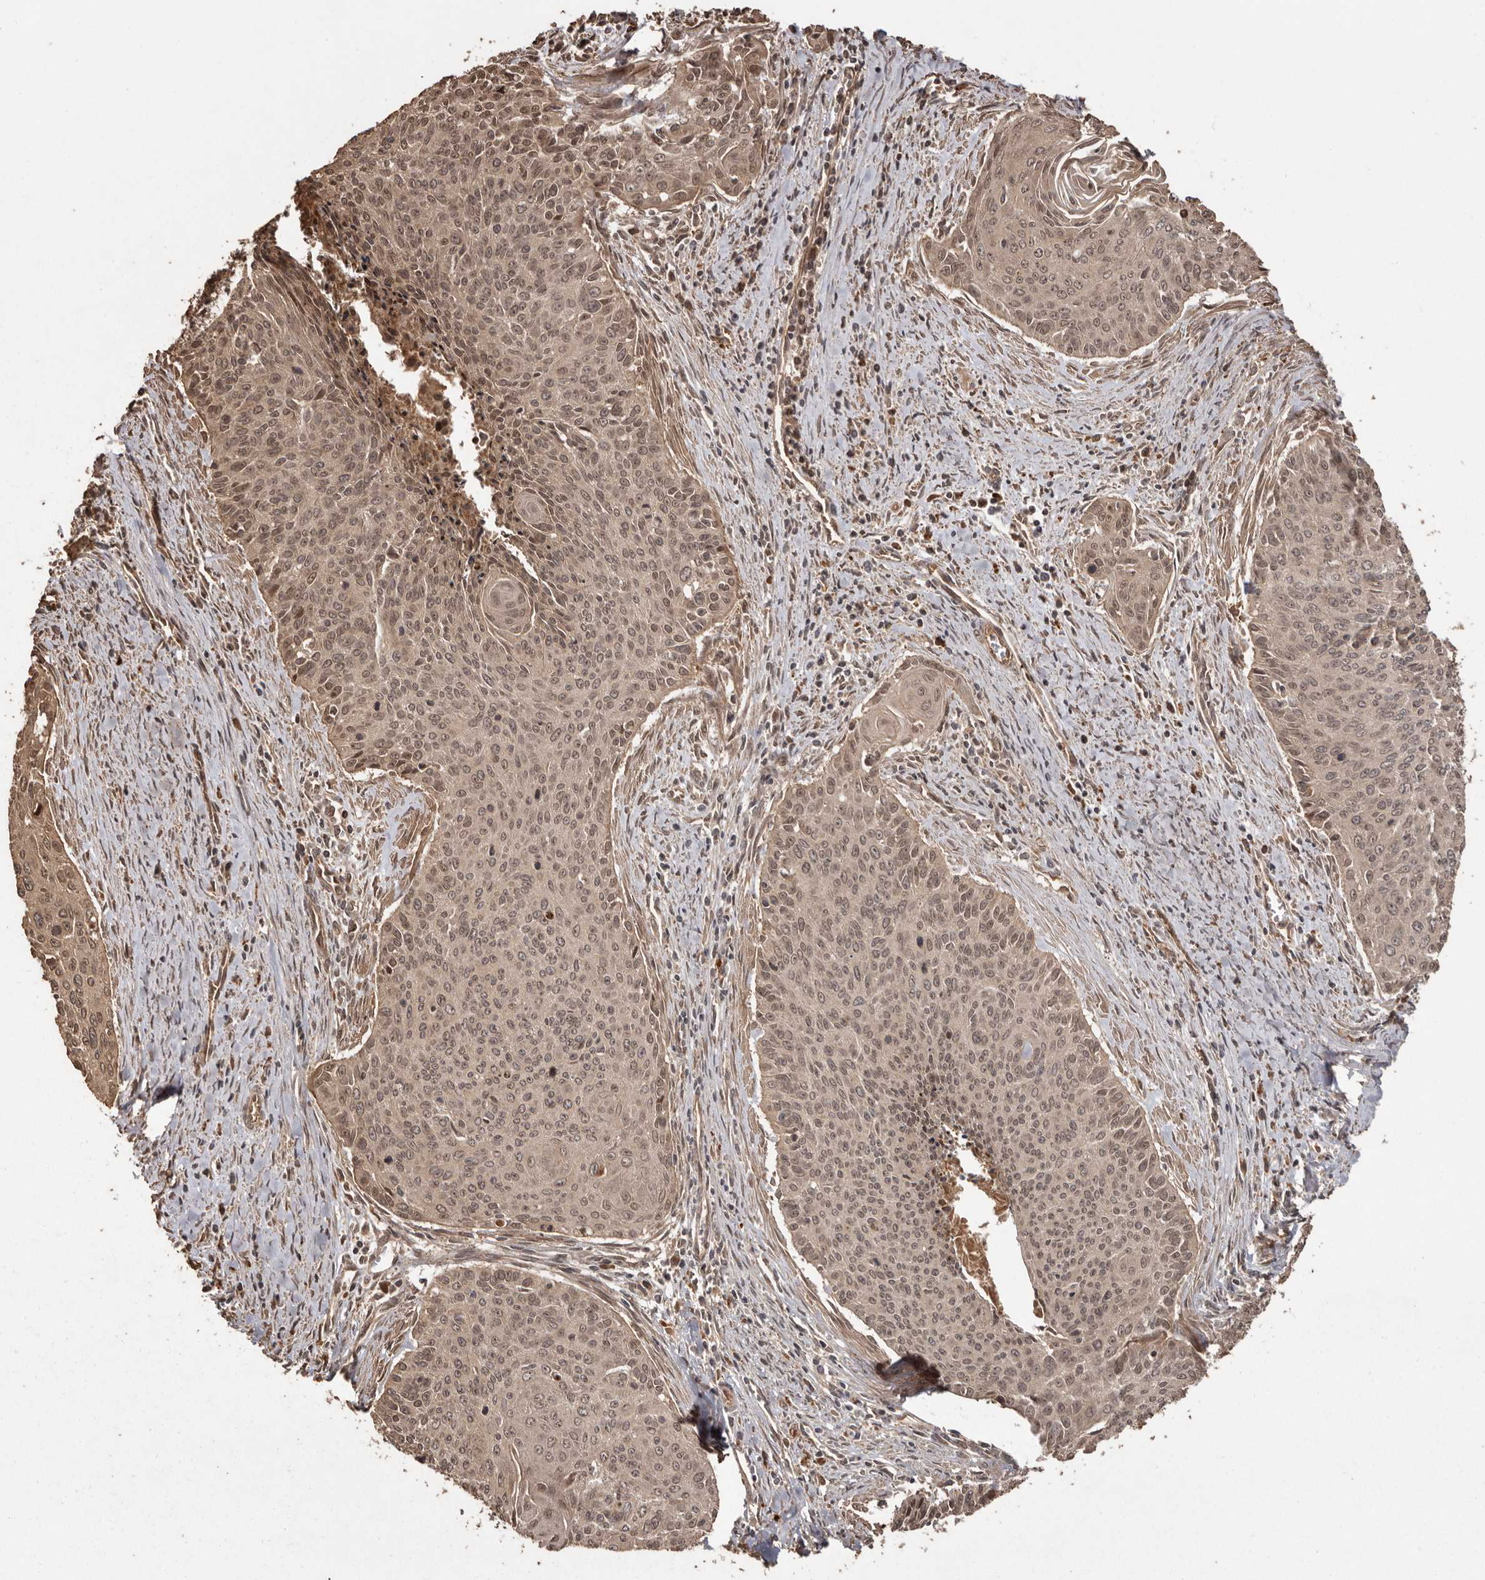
{"staining": {"intensity": "moderate", "quantity": ">75%", "location": "nuclear"}, "tissue": "cervical cancer", "cell_type": "Tumor cells", "image_type": "cancer", "snomed": [{"axis": "morphology", "description": "Squamous cell carcinoma, NOS"}, {"axis": "topography", "description": "Cervix"}], "caption": "A histopathology image showing moderate nuclear staining in approximately >75% of tumor cells in cervical cancer (squamous cell carcinoma), as visualized by brown immunohistochemical staining.", "gene": "NUP43", "patient": {"sex": "female", "age": 55}}